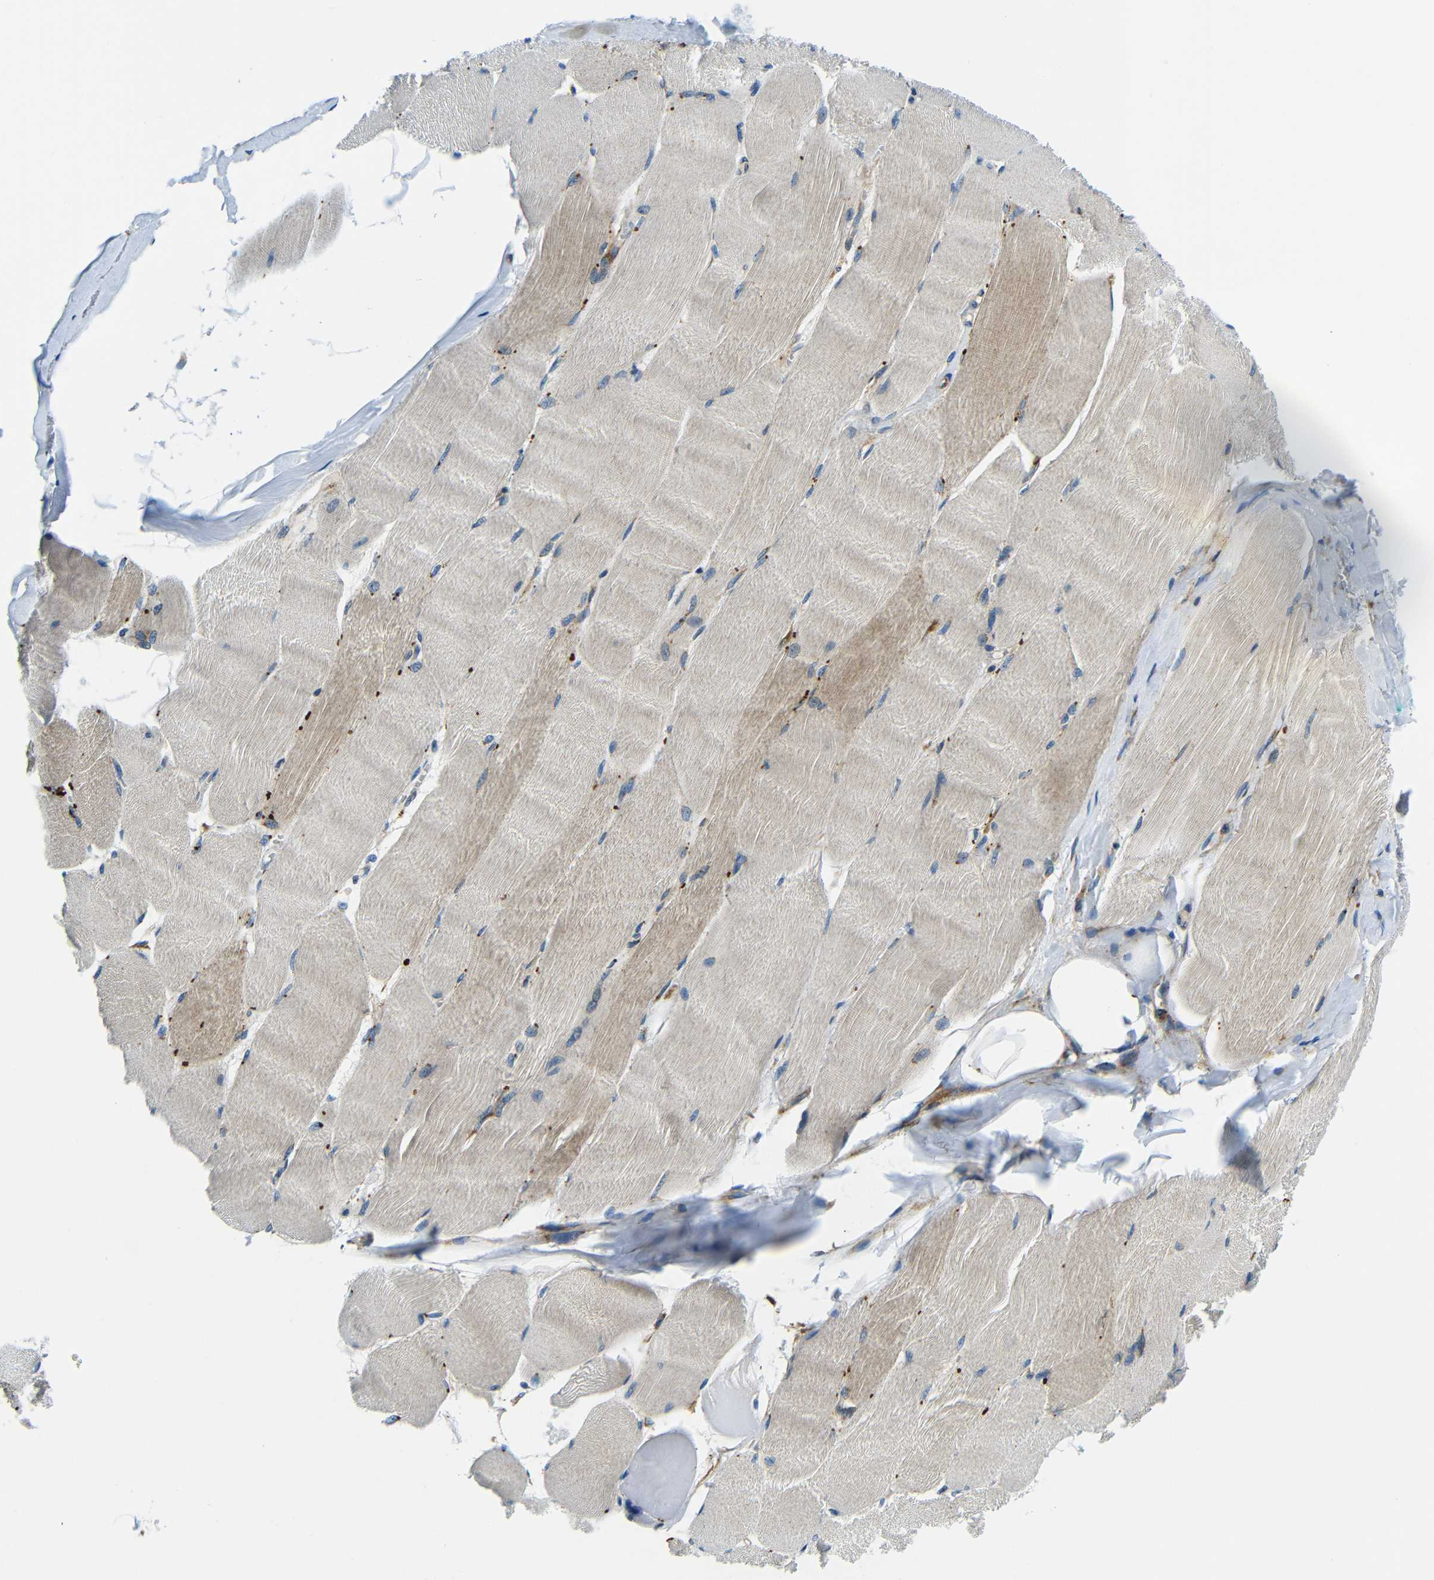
{"staining": {"intensity": "moderate", "quantity": ">75%", "location": "cytoplasmic/membranous"}, "tissue": "skeletal muscle", "cell_type": "Myocytes", "image_type": "normal", "snomed": [{"axis": "morphology", "description": "Normal tissue, NOS"}, {"axis": "morphology", "description": "Squamous cell carcinoma, NOS"}, {"axis": "topography", "description": "Skeletal muscle"}], "caption": "High-power microscopy captured an immunohistochemistry (IHC) micrograph of unremarkable skeletal muscle, revealing moderate cytoplasmic/membranous expression in approximately >75% of myocytes. Using DAB (brown) and hematoxylin (blue) stains, captured at high magnification using brightfield microscopy.", "gene": "USO1", "patient": {"sex": "male", "age": 51}}